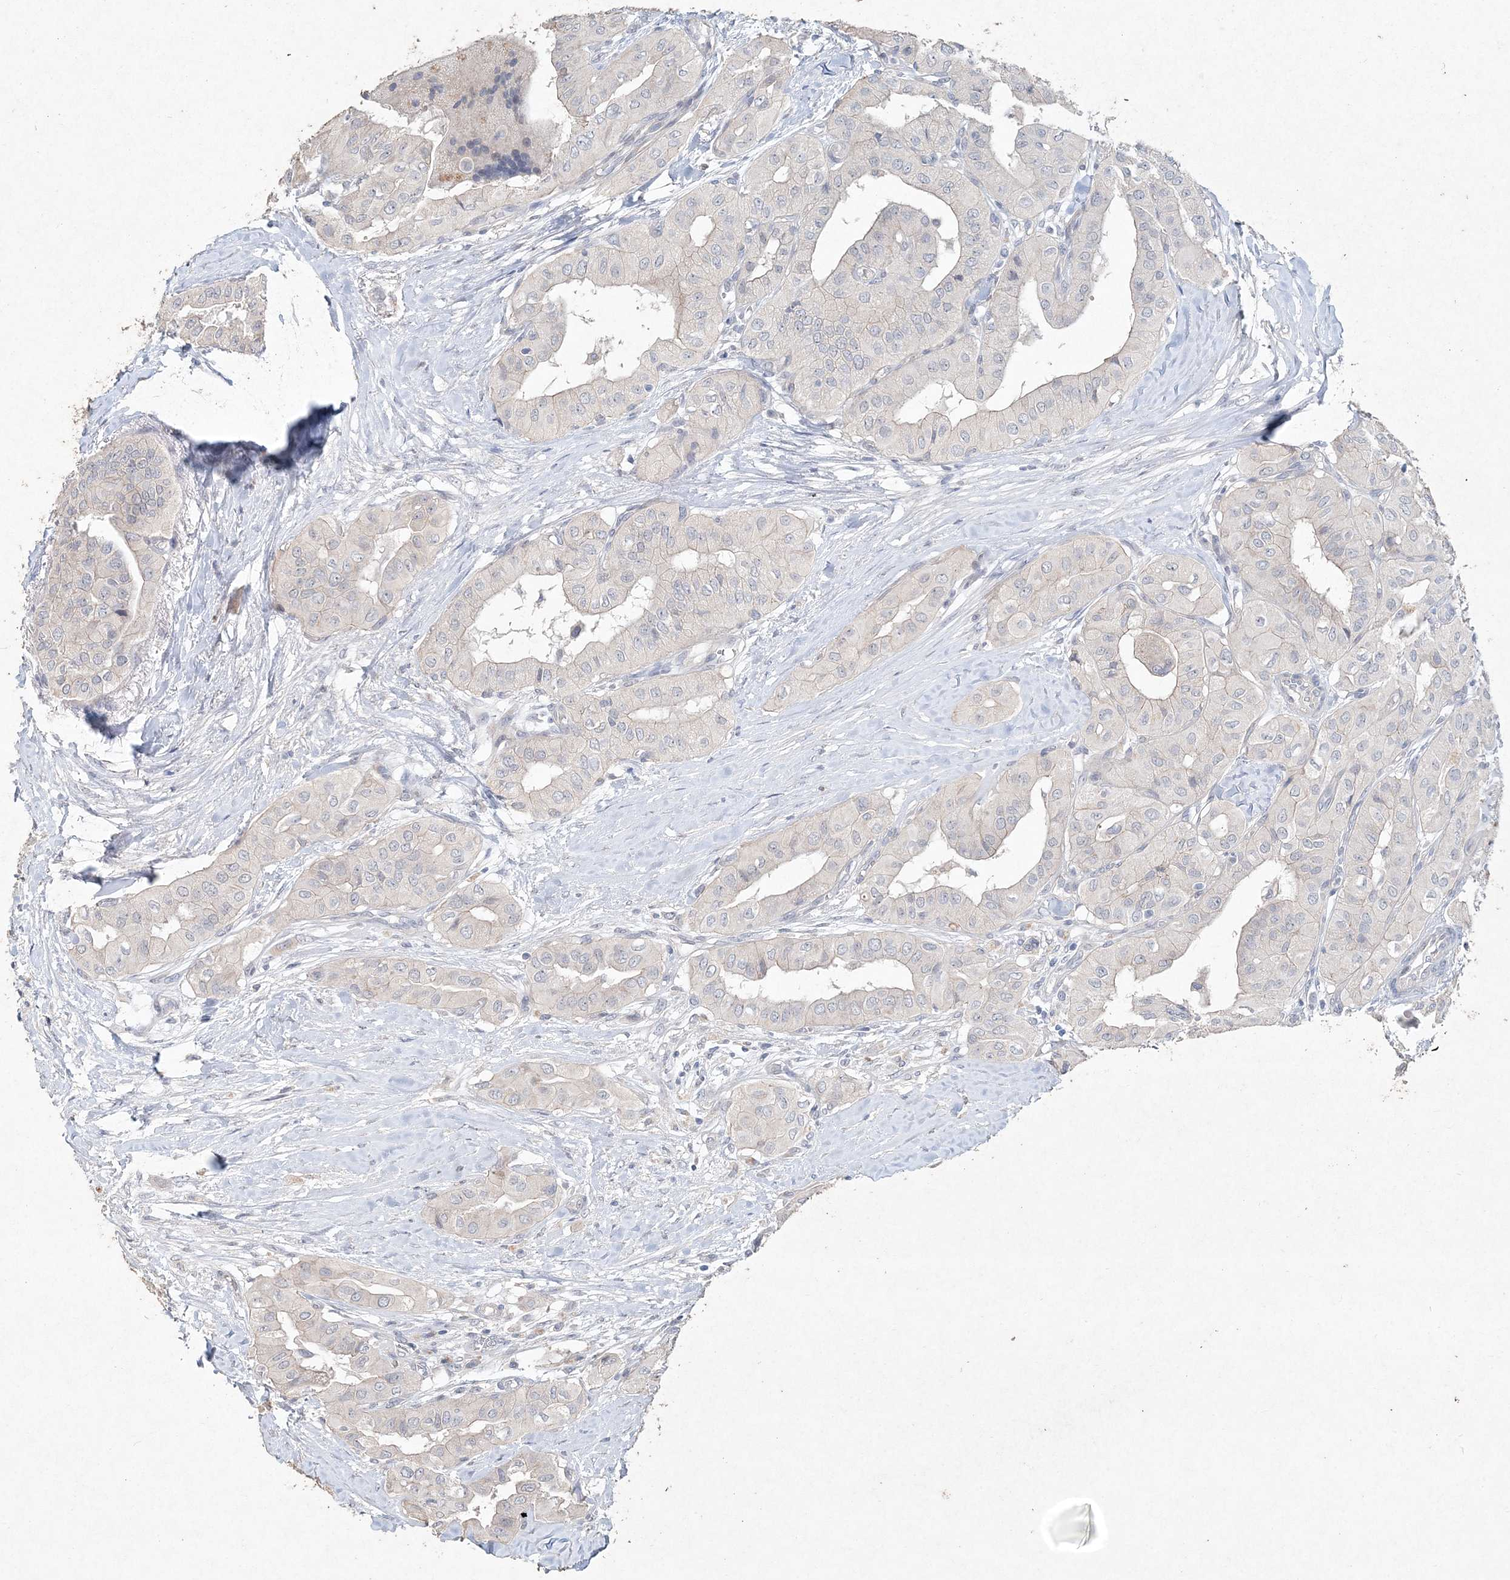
{"staining": {"intensity": "negative", "quantity": "none", "location": "none"}, "tissue": "thyroid cancer", "cell_type": "Tumor cells", "image_type": "cancer", "snomed": [{"axis": "morphology", "description": "Papillary adenocarcinoma, NOS"}, {"axis": "topography", "description": "Thyroid gland"}], "caption": "Immunohistochemistry (IHC) of human thyroid papillary adenocarcinoma reveals no positivity in tumor cells. Nuclei are stained in blue.", "gene": "DNAH5", "patient": {"sex": "female", "age": 59}}